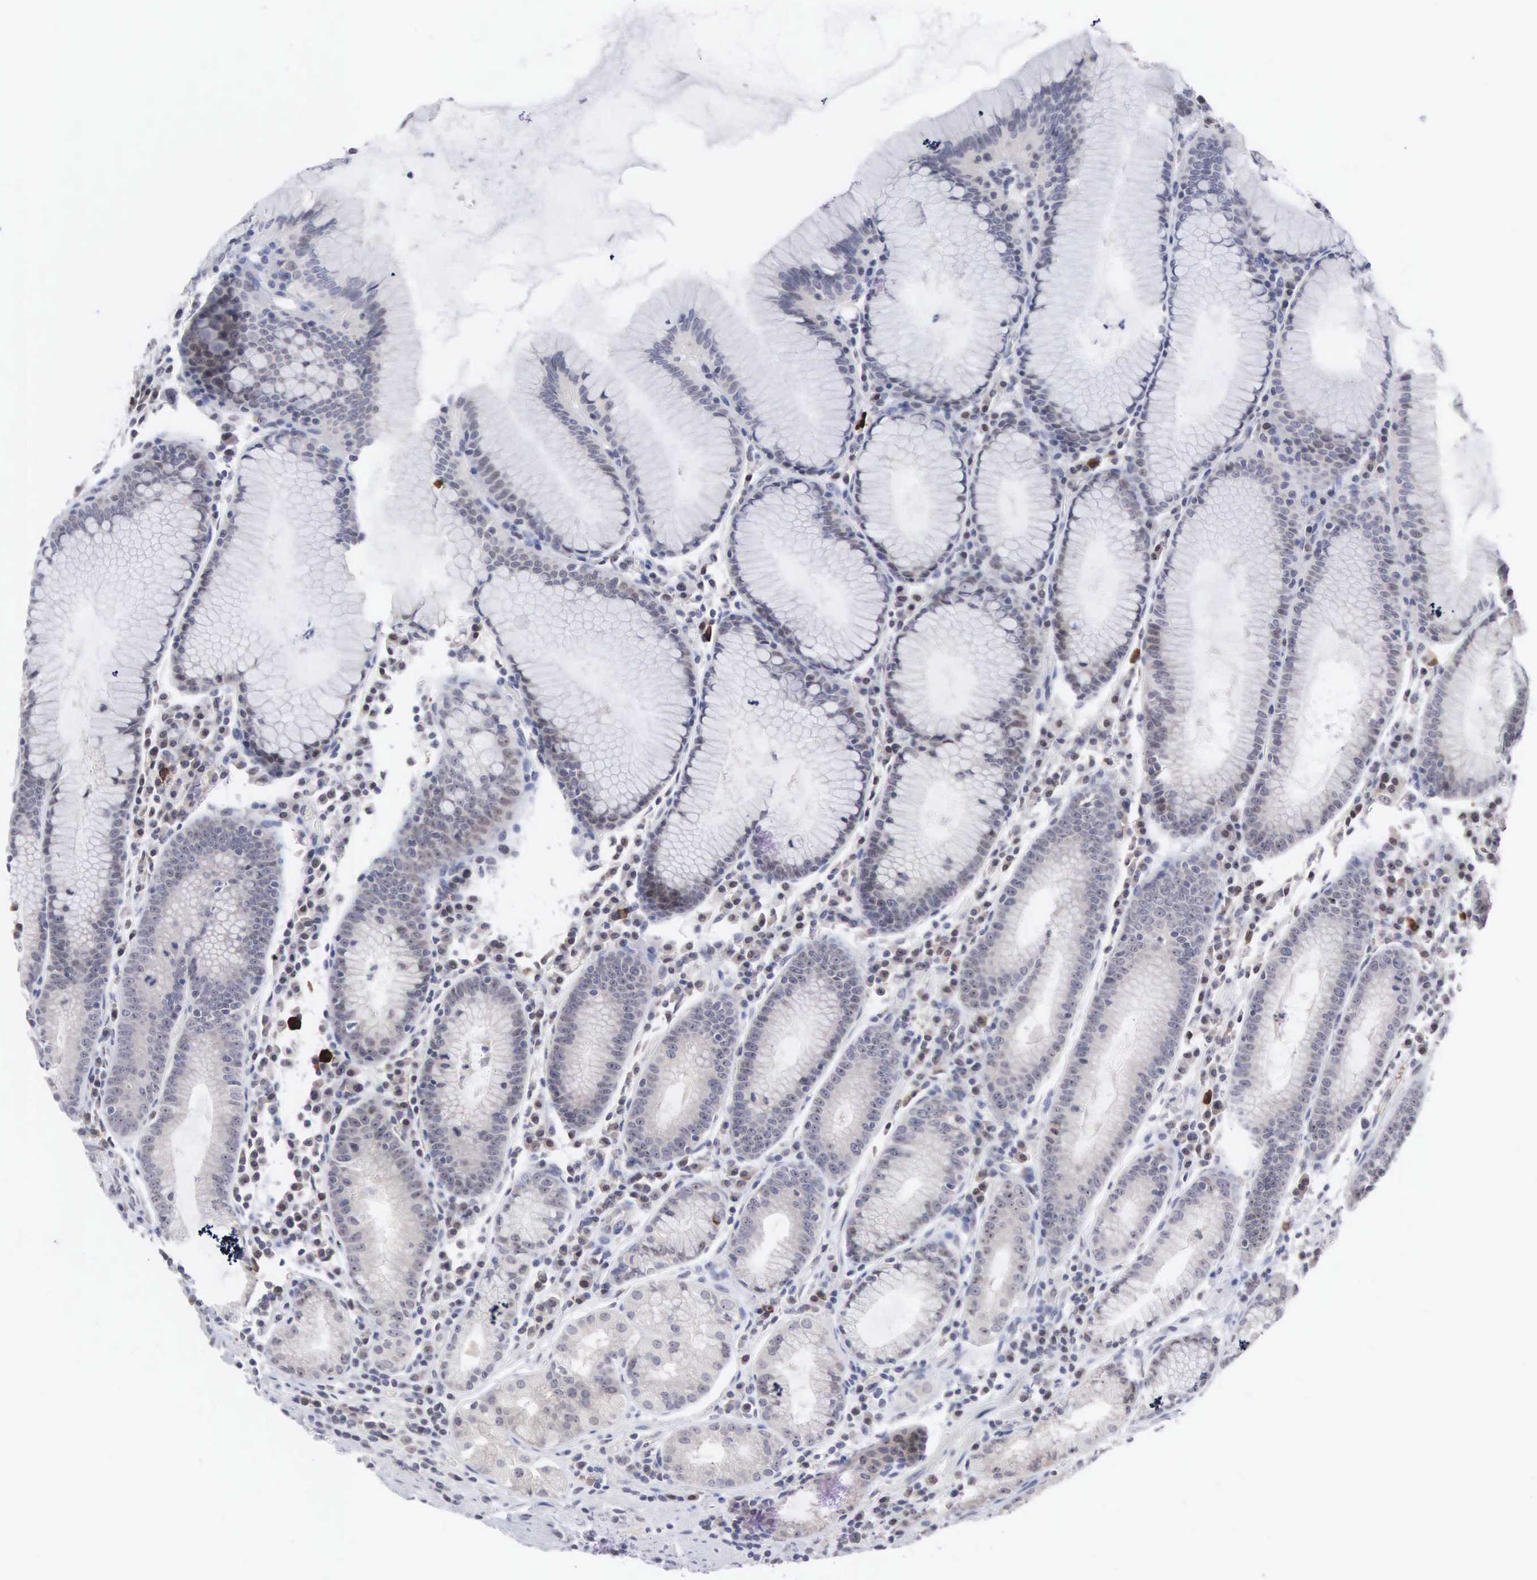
{"staining": {"intensity": "negative", "quantity": "none", "location": "none"}, "tissue": "stomach", "cell_type": "Glandular cells", "image_type": "normal", "snomed": [{"axis": "morphology", "description": "Normal tissue, NOS"}, {"axis": "topography", "description": "Stomach, lower"}], "caption": "A high-resolution photomicrograph shows immunohistochemistry staining of benign stomach, which reveals no significant expression in glandular cells.", "gene": "ACOT4", "patient": {"sex": "female", "age": 43}}